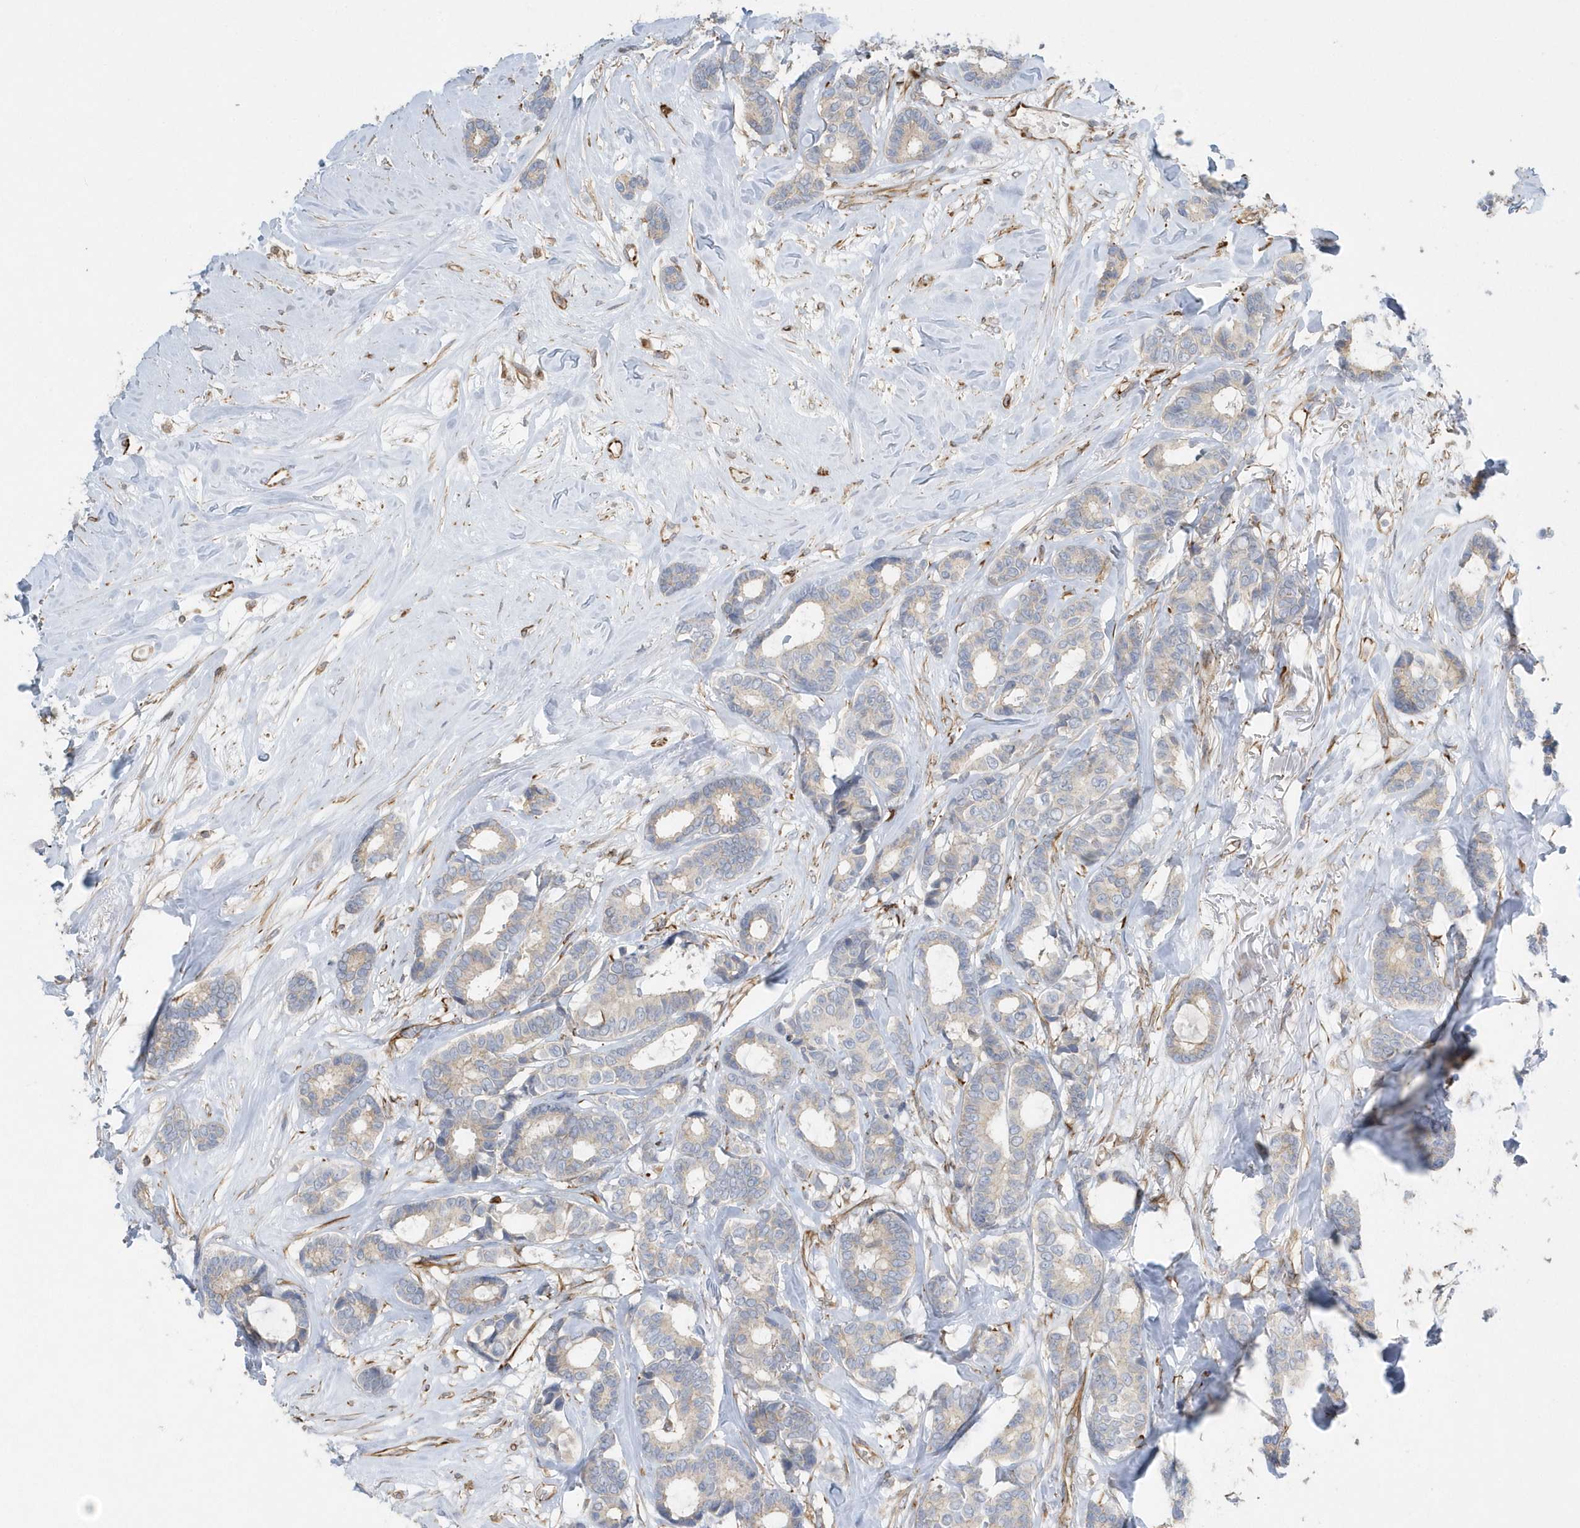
{"staining": {"intensity": "negative", "quantity": "none", "location": "none"}, "tissue": "breast cancer", "cell_type": "Tumor cells", "image_type": "cancer", "snomed": [{"axis": "morphology", "description": "Duct carcinoma"}, {"axis": "topography", "description": "Breast"}], "caption": "A photomicrograph of breast cancer stained for a protein displays no brown staining in tumor cells.", "gene": "RAB17", "patient": {"sex": "female", "age": 87}}